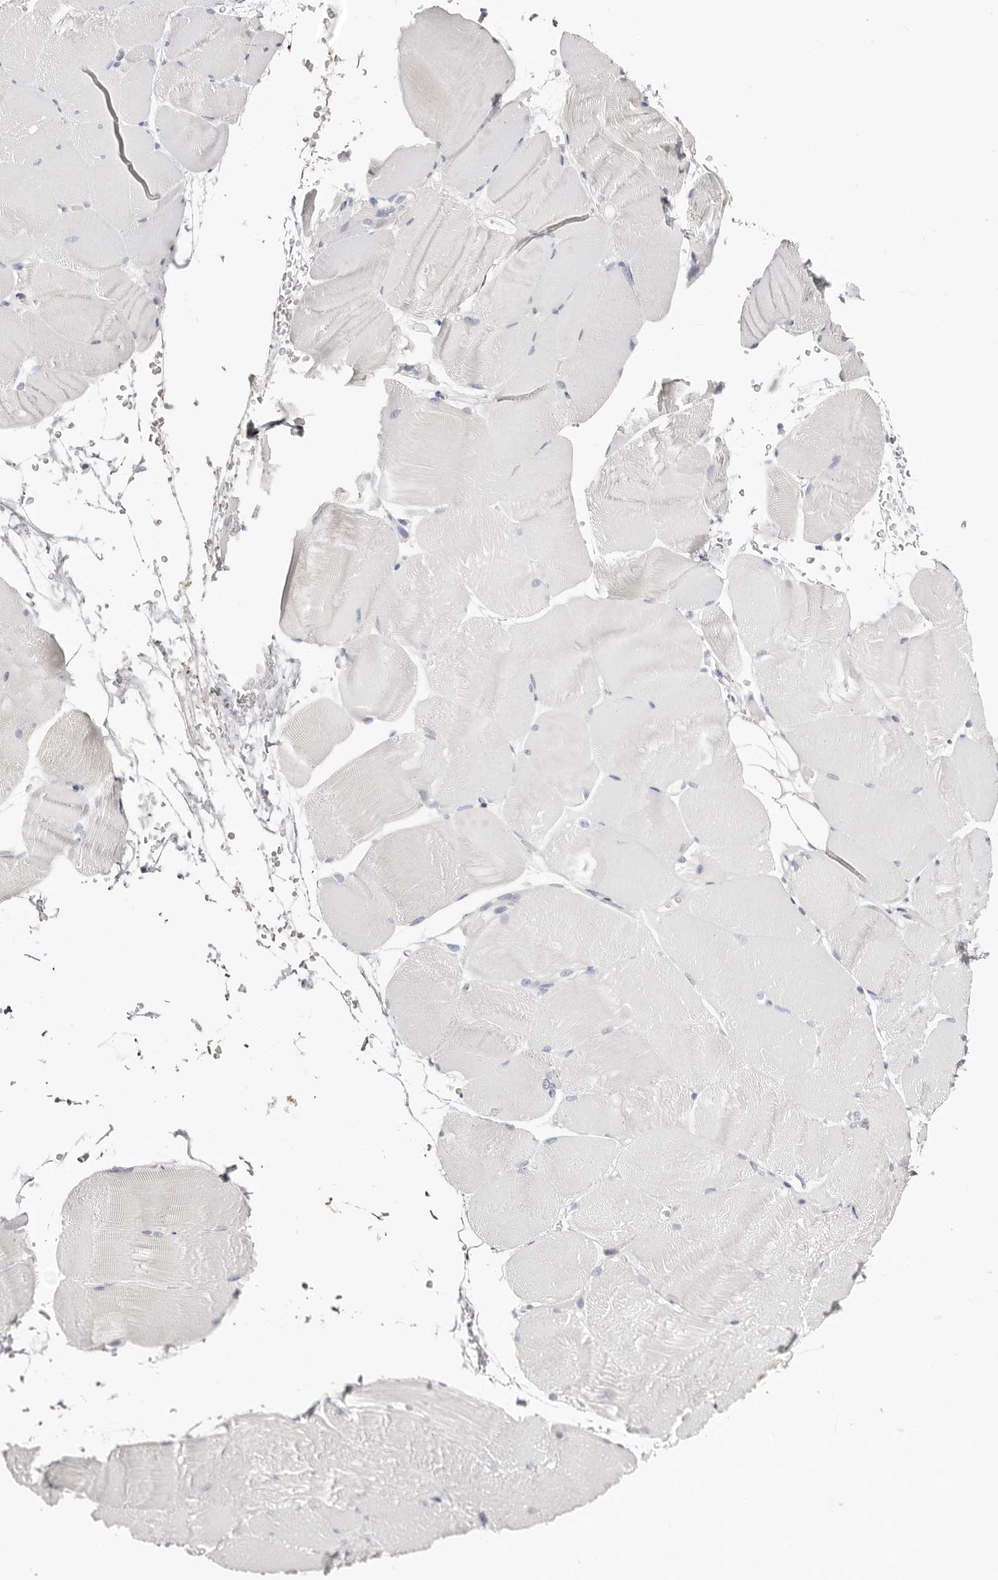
{"staining": {"intensity": "negative", "quantity": "none", "location": "none"}, "tissue": "skeletal muscle", "cell_type": "Myocytes", "image_type": "normal", "snomed": [{"axis": "morphology", "description": "Normal tissue, NOS"}, {"axis": "topography", "description": "Skeletal muscle"}, {"axis": "topography", "description": "Parathyroid gland"}], "caption": "Micrograph shows no protein expression in myocytes of unremarkable skeletal muscle. (Brightfield microscopy of DAB immunohistochemistry (IHC) at high magnification).", "gene": "AKNAD1", "patient": {"sex": "female", "age": 37}}